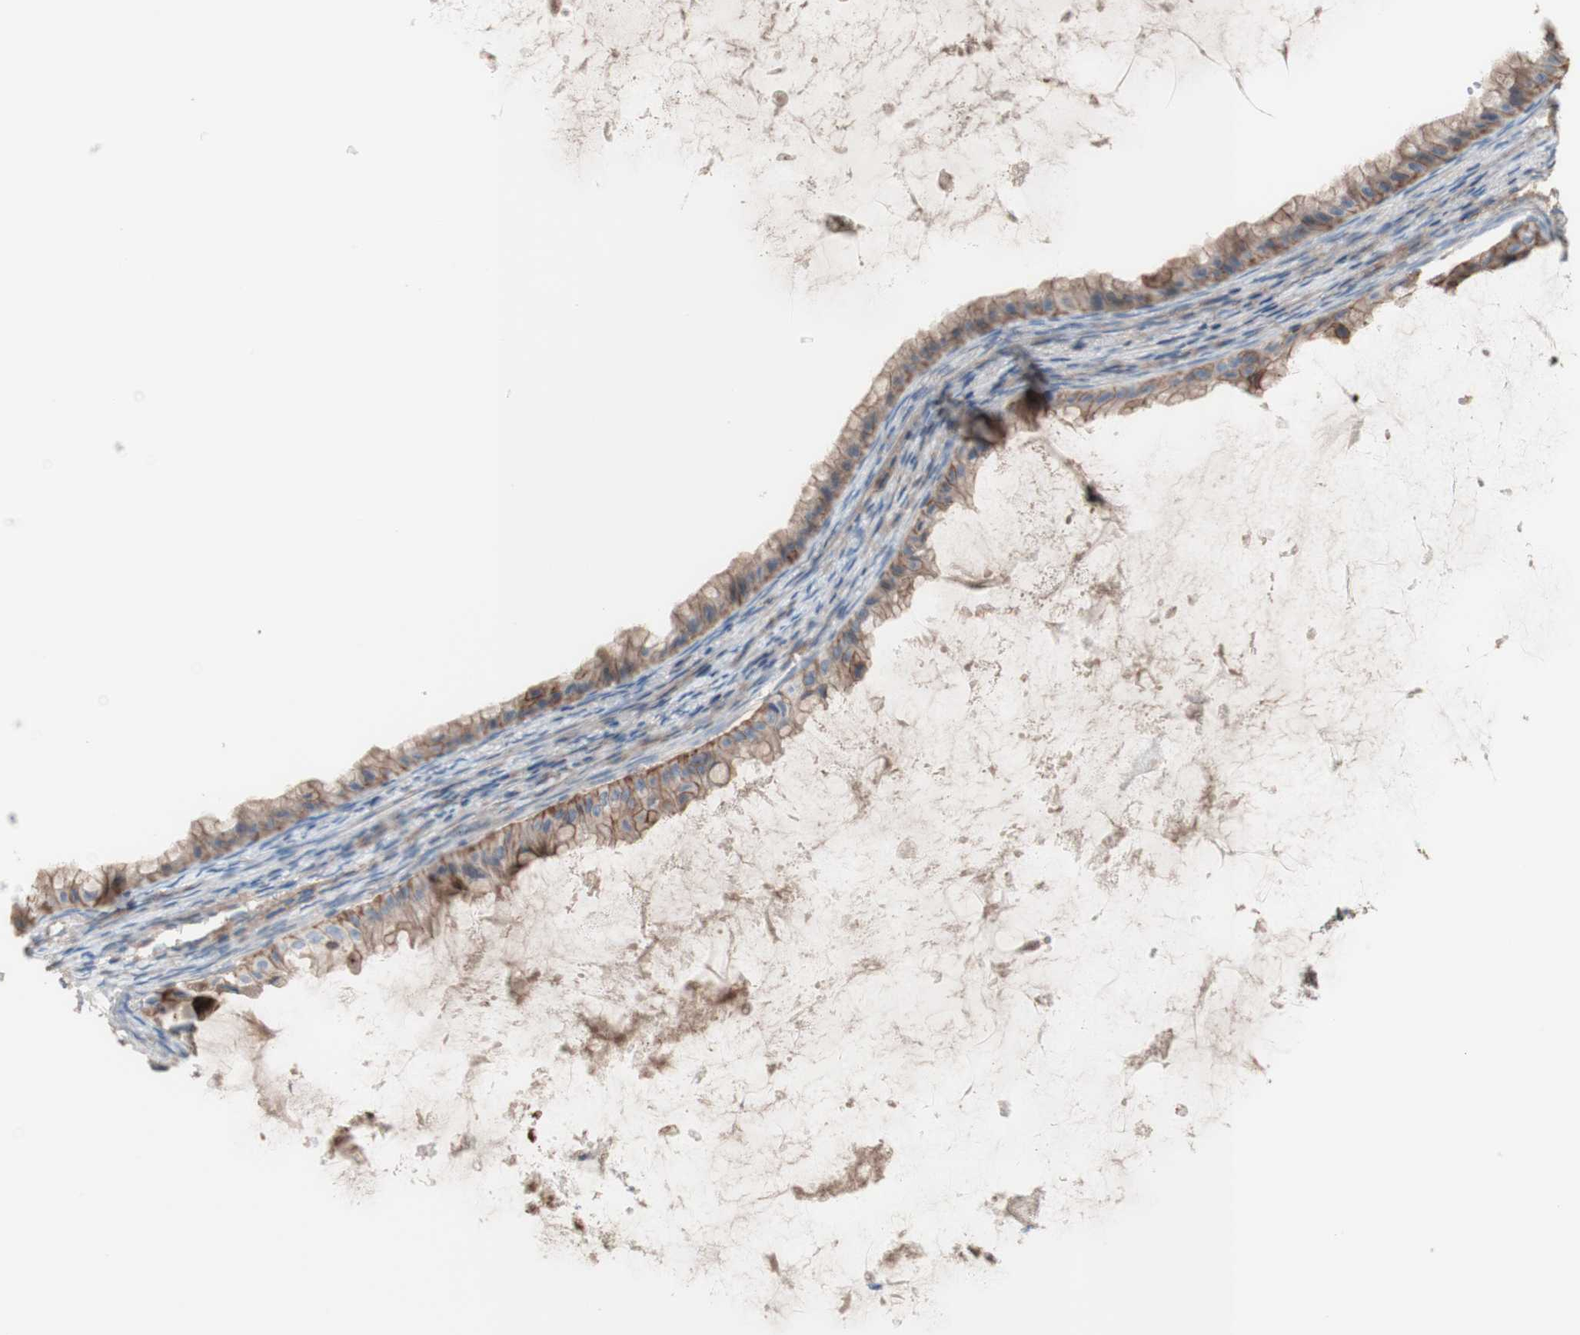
{"staining": {"intensity": "weak", "quantity": ">75%", "location": "cytoplasmic/membranous"}, "tissue": "ovarian cancer", "cell_type": "Tumor cells", "image_type": "cancer", "snomed": [{"axis": "morphology", "description": "Cystadenocarcinoma, mucinous, NOS"}, {"axis": "topography", "description": "Ovary"}], "caption": "Protein positivity by immunohistochemistry (IHC) displays weak cytoplasmic/membranous staining in approximately >75% of tumor cells in mucinous cystadenocarcinoma (ovarian).", "gene": "CD46", "patient": {"sex": "female", "age": 61}}